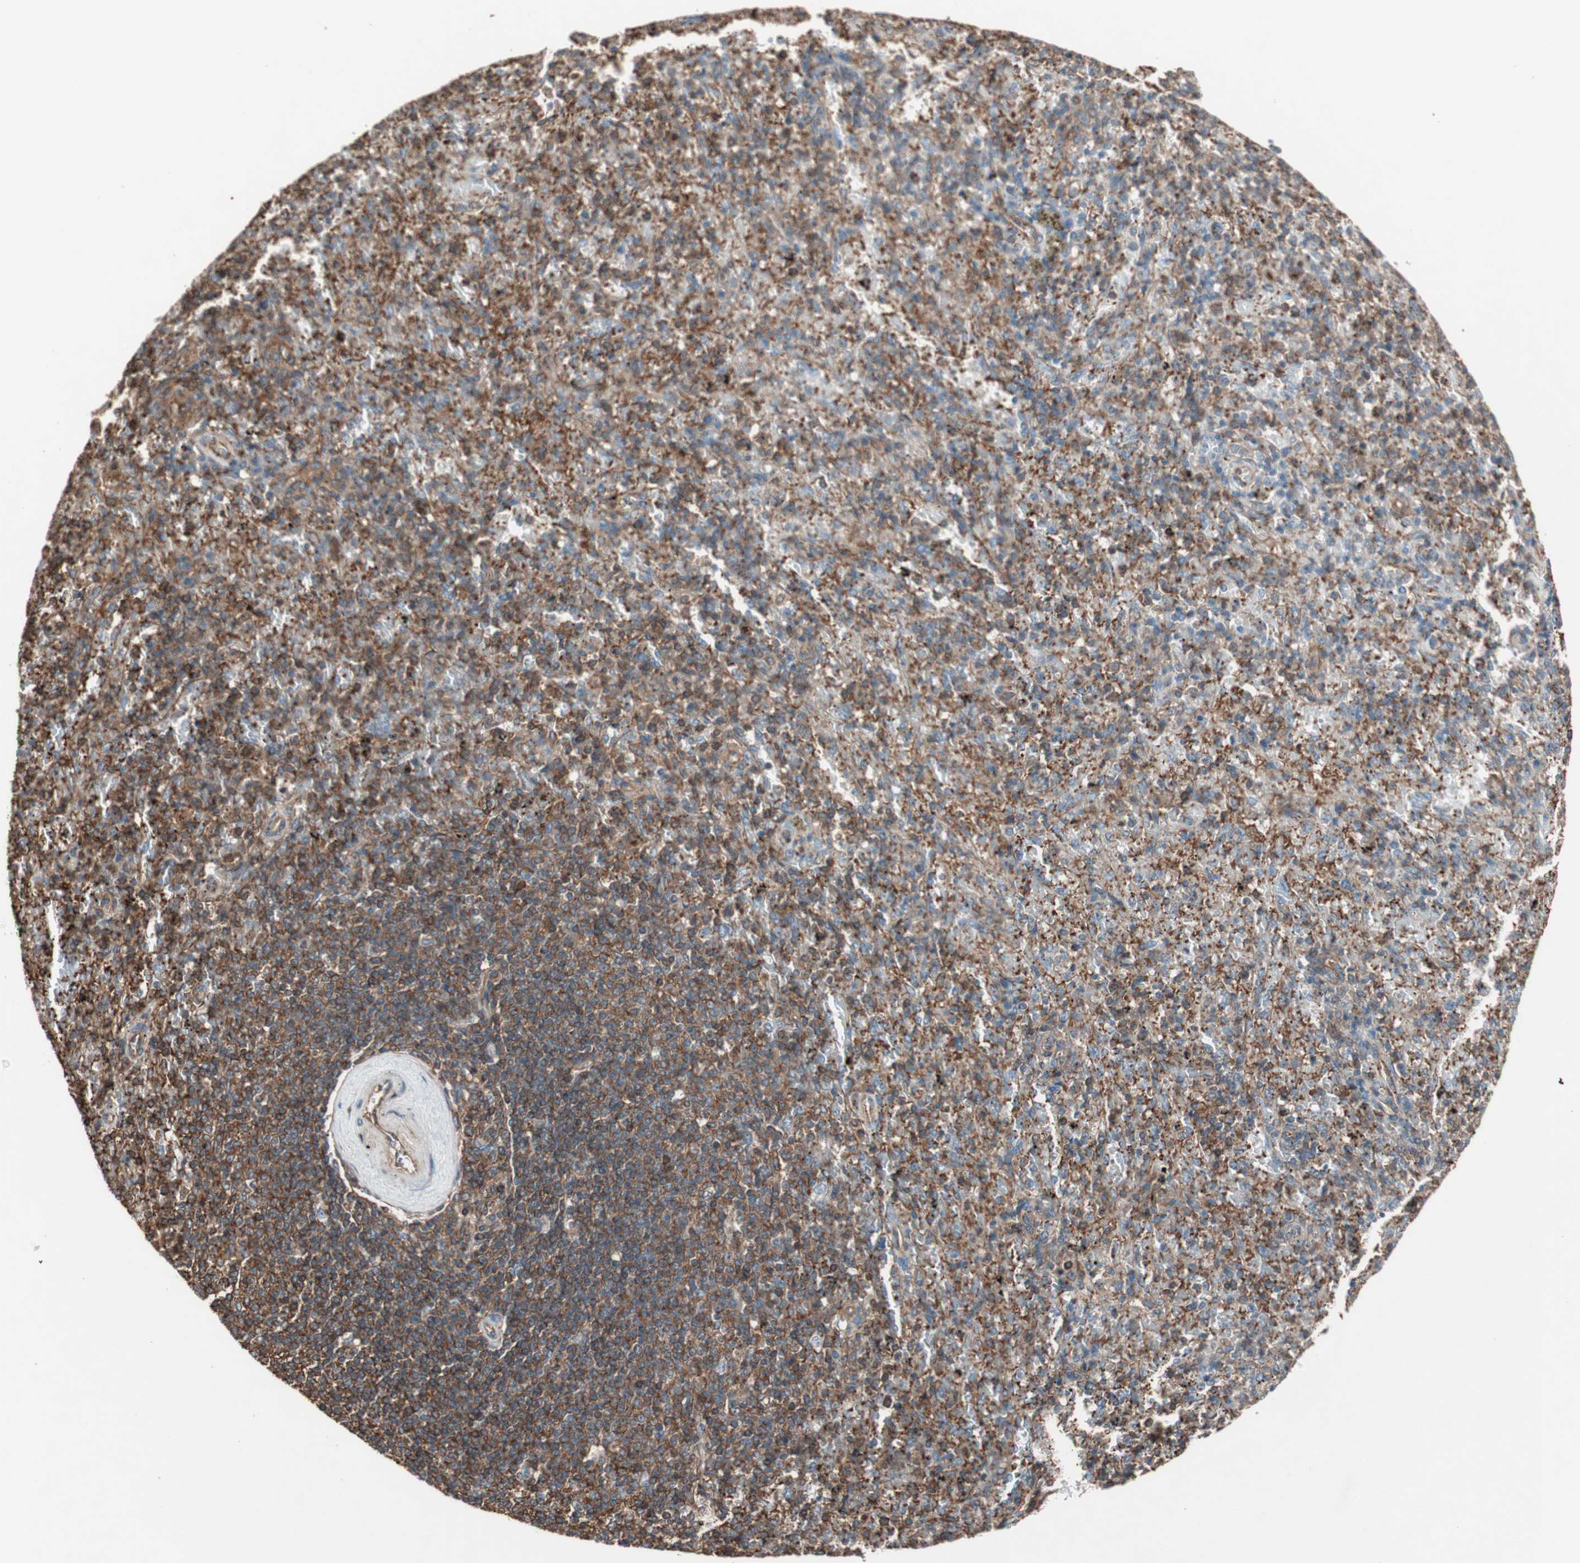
{"staining": {"intensity": "strong", "quantity": "25%-75%", "location": "cytoplasmic/membranous"}, "tissue": "spleen", "cell_type": "Cells in red pulp", "image_type": "normal", "snomed": [{"axis": "morphology", "description": "Normal tissue, NOS"}, {"axis": "topography", "description": "Spleen"}], "caption": "Cells in red pulp show high levels of strong cytoplasmic/membranous positivity in approximately 25%-75% of cells in normal human spleen. (DAB (3,3'-diaminobenzidine) = brown stain, brightfield microscopy at high magnification).", "gene": "TCP11L1", "patient": {"sex": "female", "age": 43}}